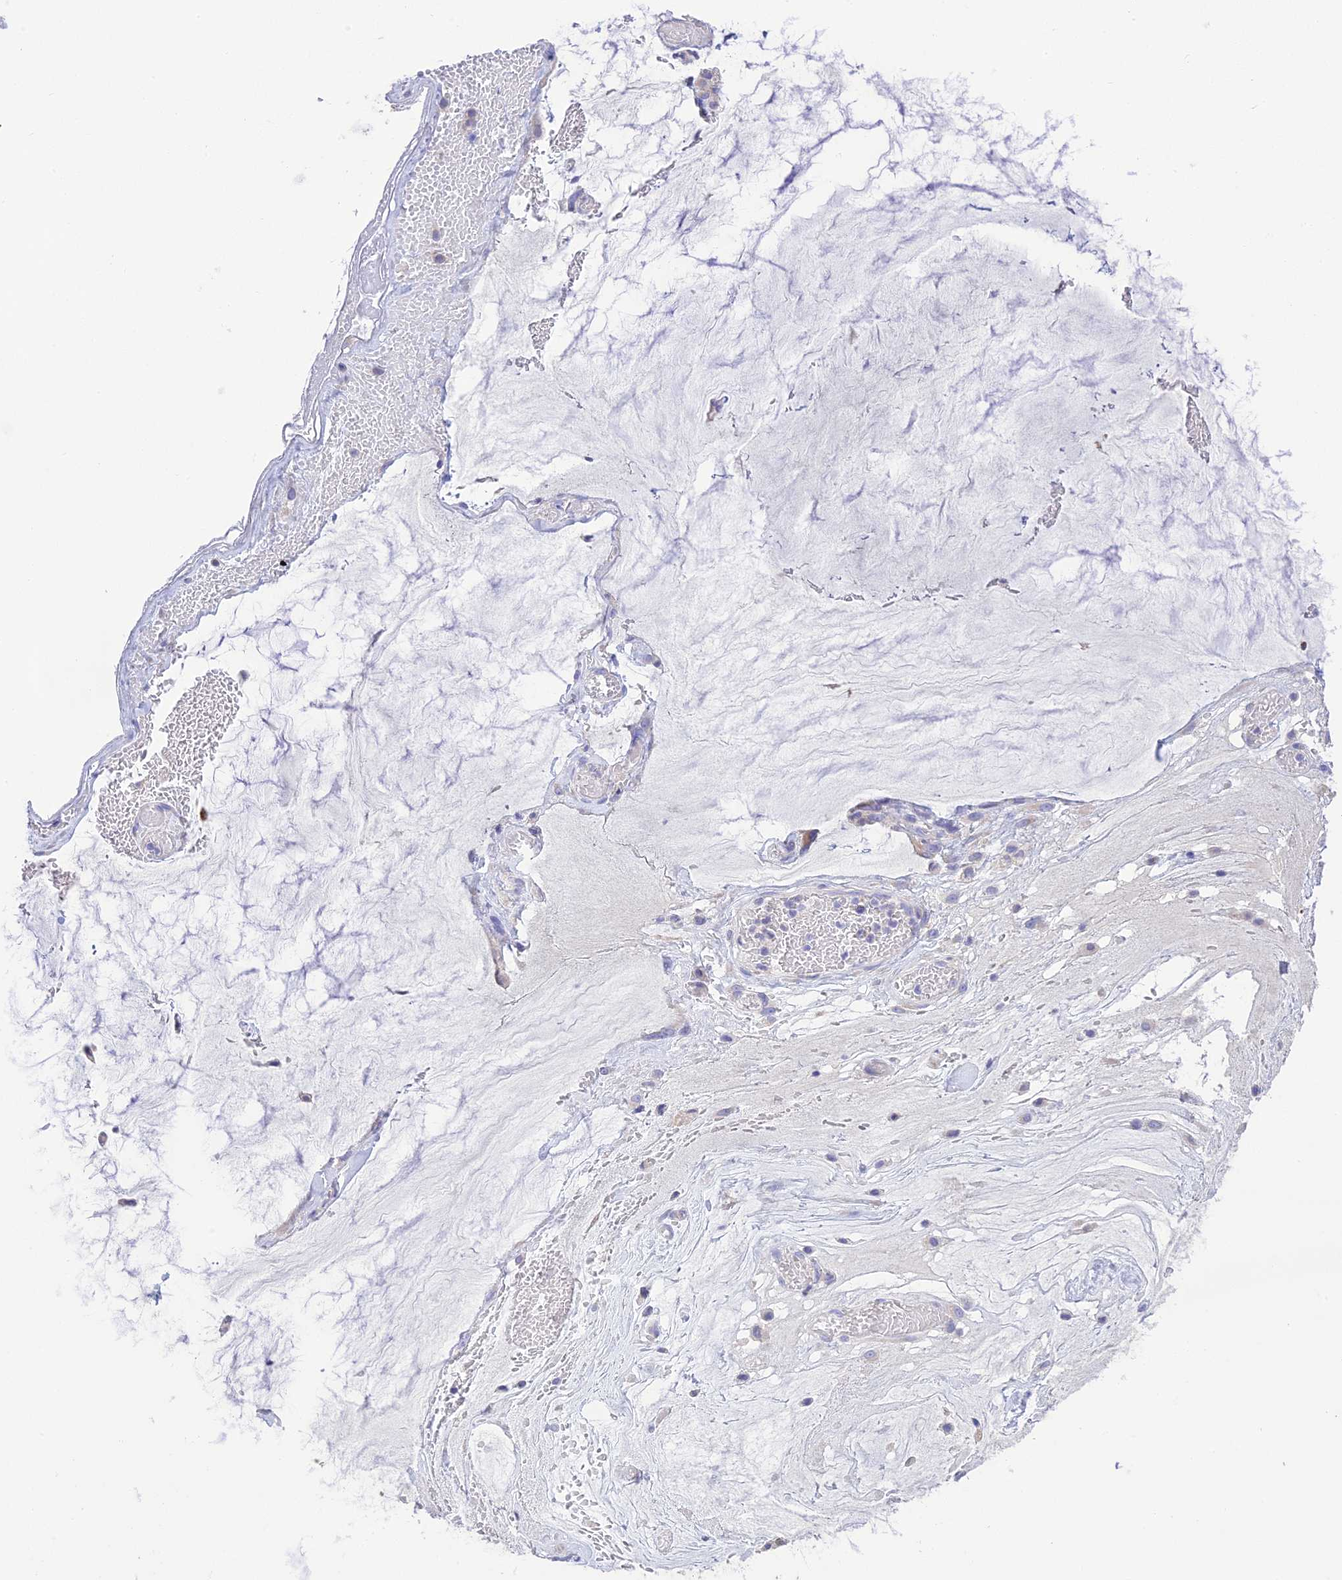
{"staining": {"intensity": "negative", "quantity": "none", "location": "none"}, "tissue": "ovarian cancer", "cell_type": "Tumor cells", "image_type": "cancer", "snomed": [{"axis": "morphology", "description": "Cystadenocarcinoma, mucinous, NOS"}, {"axis": "topography", "description": "Ovary"}], "caption": "DAB immunohistochemical staining of human ovarian mucinous cystadenocarcinoma demonstrates no significant expression in tumor cells.", "gene": "HSD17B2", "patient": {"sex": "female", "age": 73}}